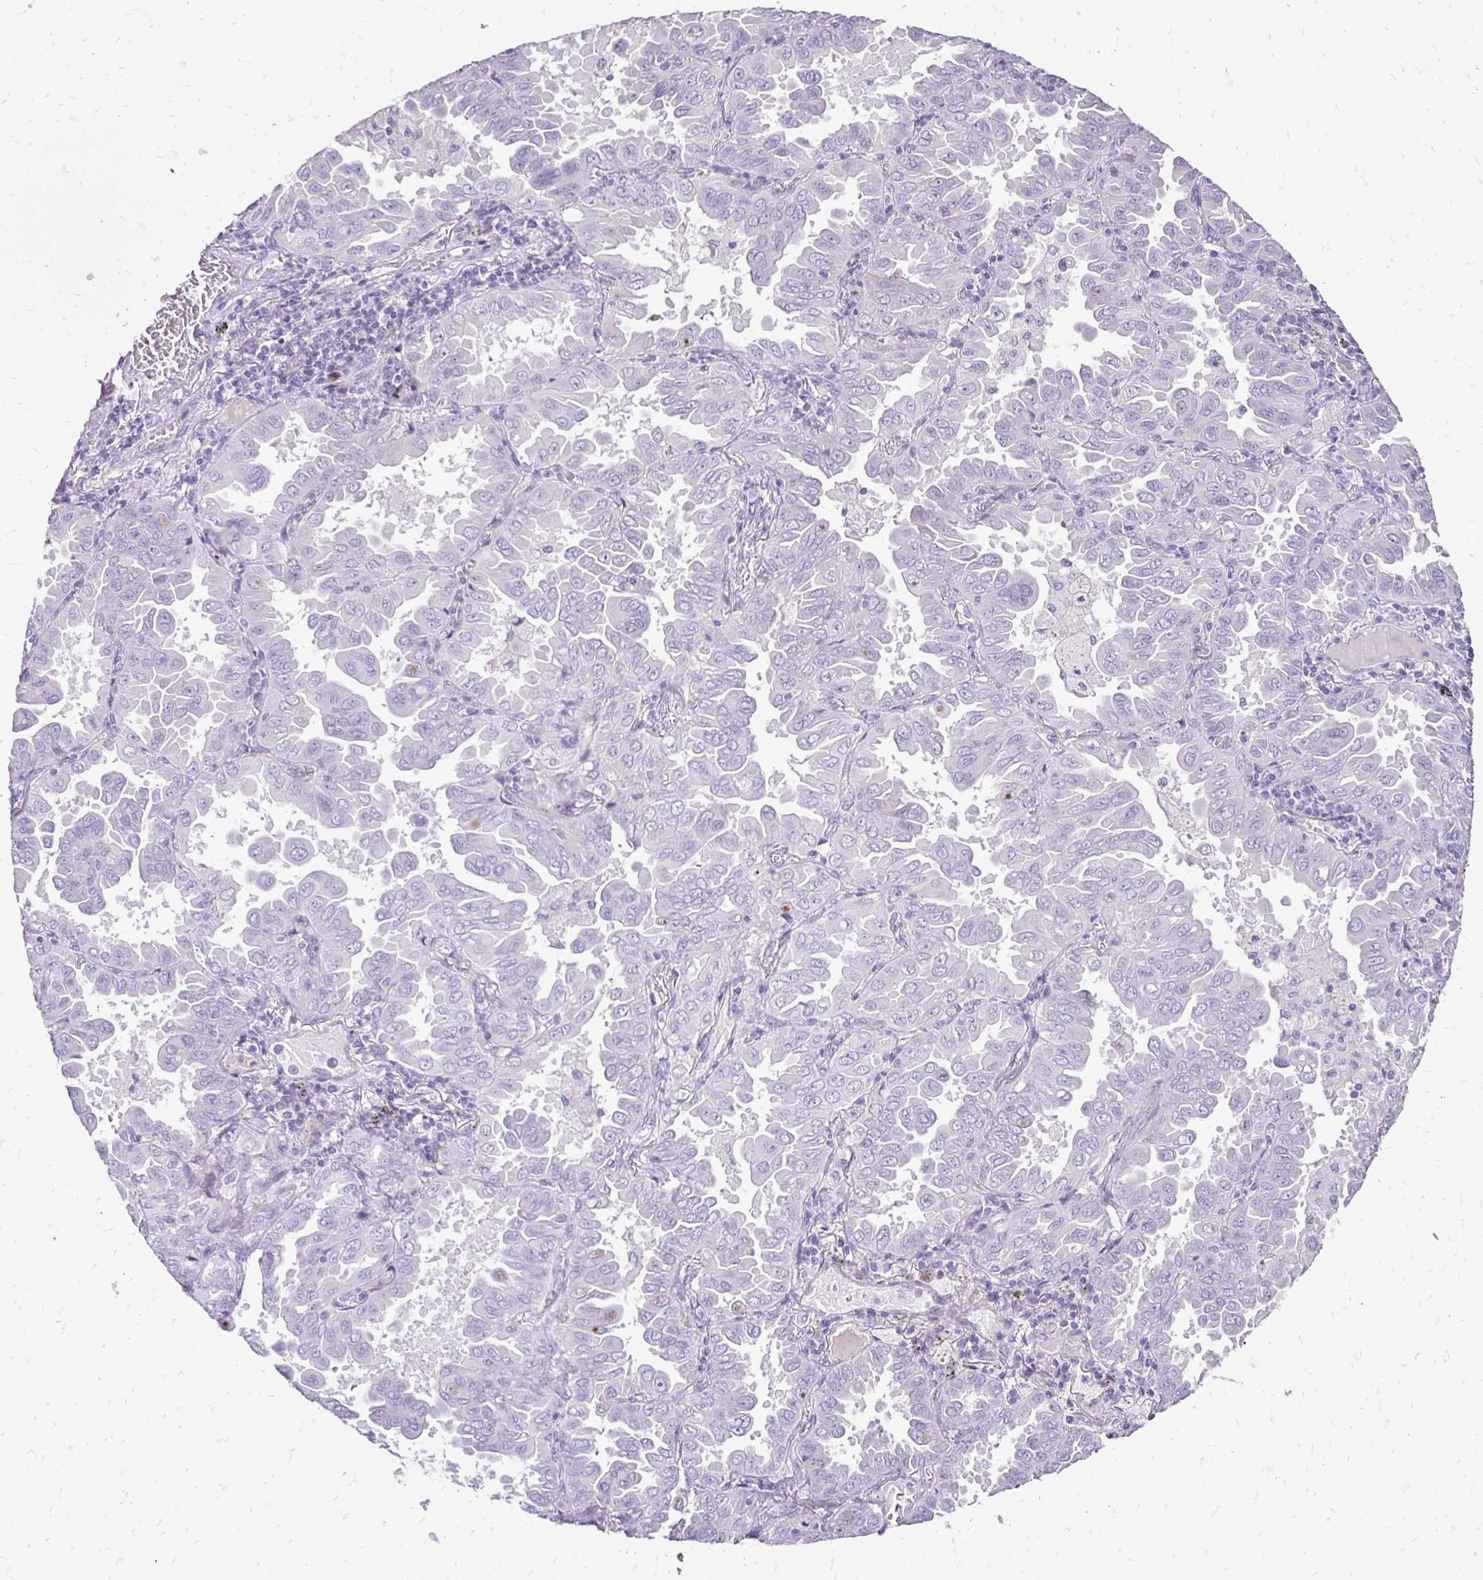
{"staining": {"intensity": "negative", "quantity": "none", "location": "none"}, "tissue": "lung cancer", "cell_type": "Tumor cells", "image_type": "cancer", "snomed": [{"axis": "morphology", "description": "Adenocarcinoma, NOS"}, {"axis": "topography", "description": "Lung"}], "caption": "Immunohistochemistry photomicrograph of lung cancer stained for a protein (brown), which reveals no staining in tumor cells.", "gene": "GAS2", "patient": {"sex": "male", "age": 64}}